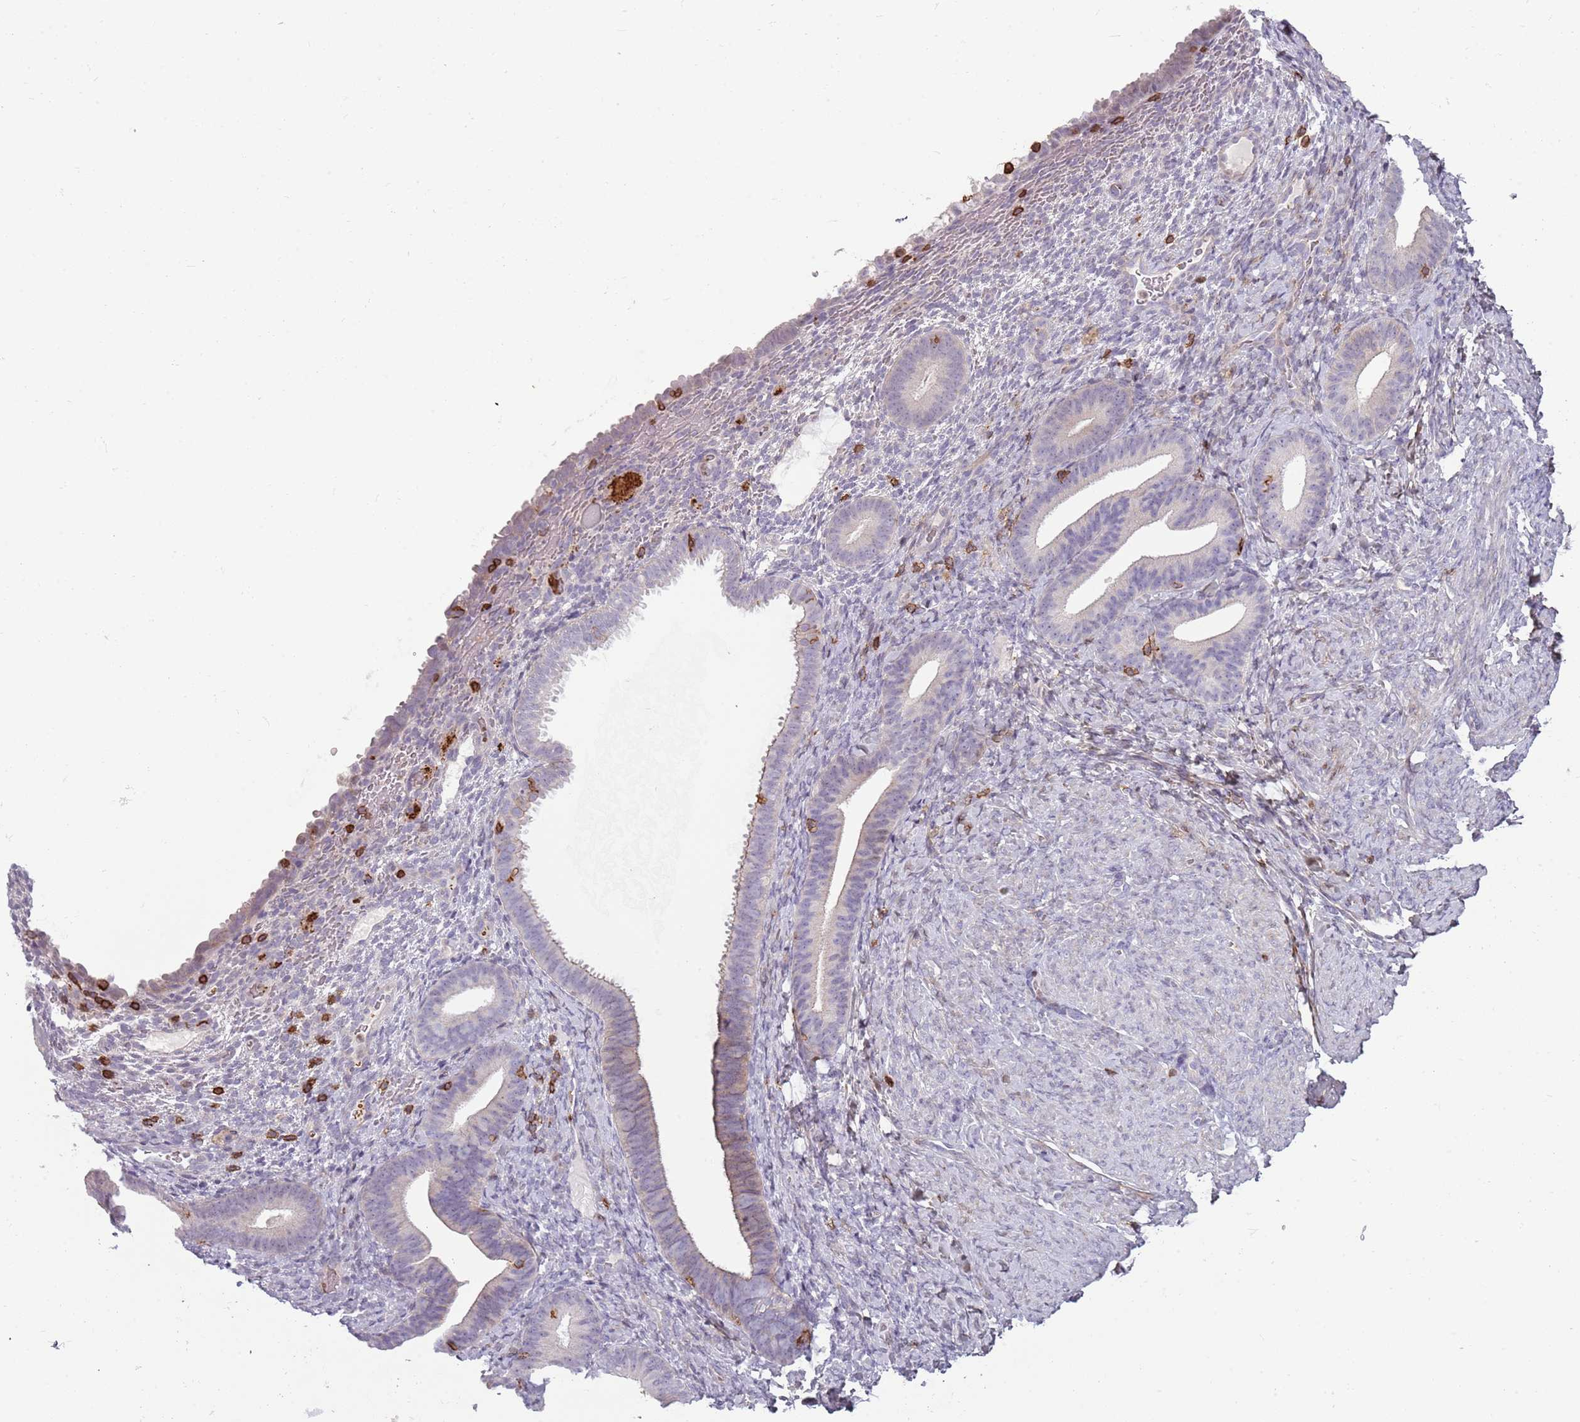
{"staining": {"intensity": "negative", "quantity": "none", "location": "none"}, "tissue": "endometrium", "cell_type": "Cells in endometrial stroma", "image_type": "normal", "snomed": [{"axis": "morphology", "description": "Normal tissue, NOS"}, {"axis": "topography", "description": "Endometrium"}], "caption": "Immunohistochemical staining of benign human endometrium reveals no significant positivity in cells in endometrial stroma.", "gene": "ZNF583", "patient": {"sex": "female", "age": 65}}